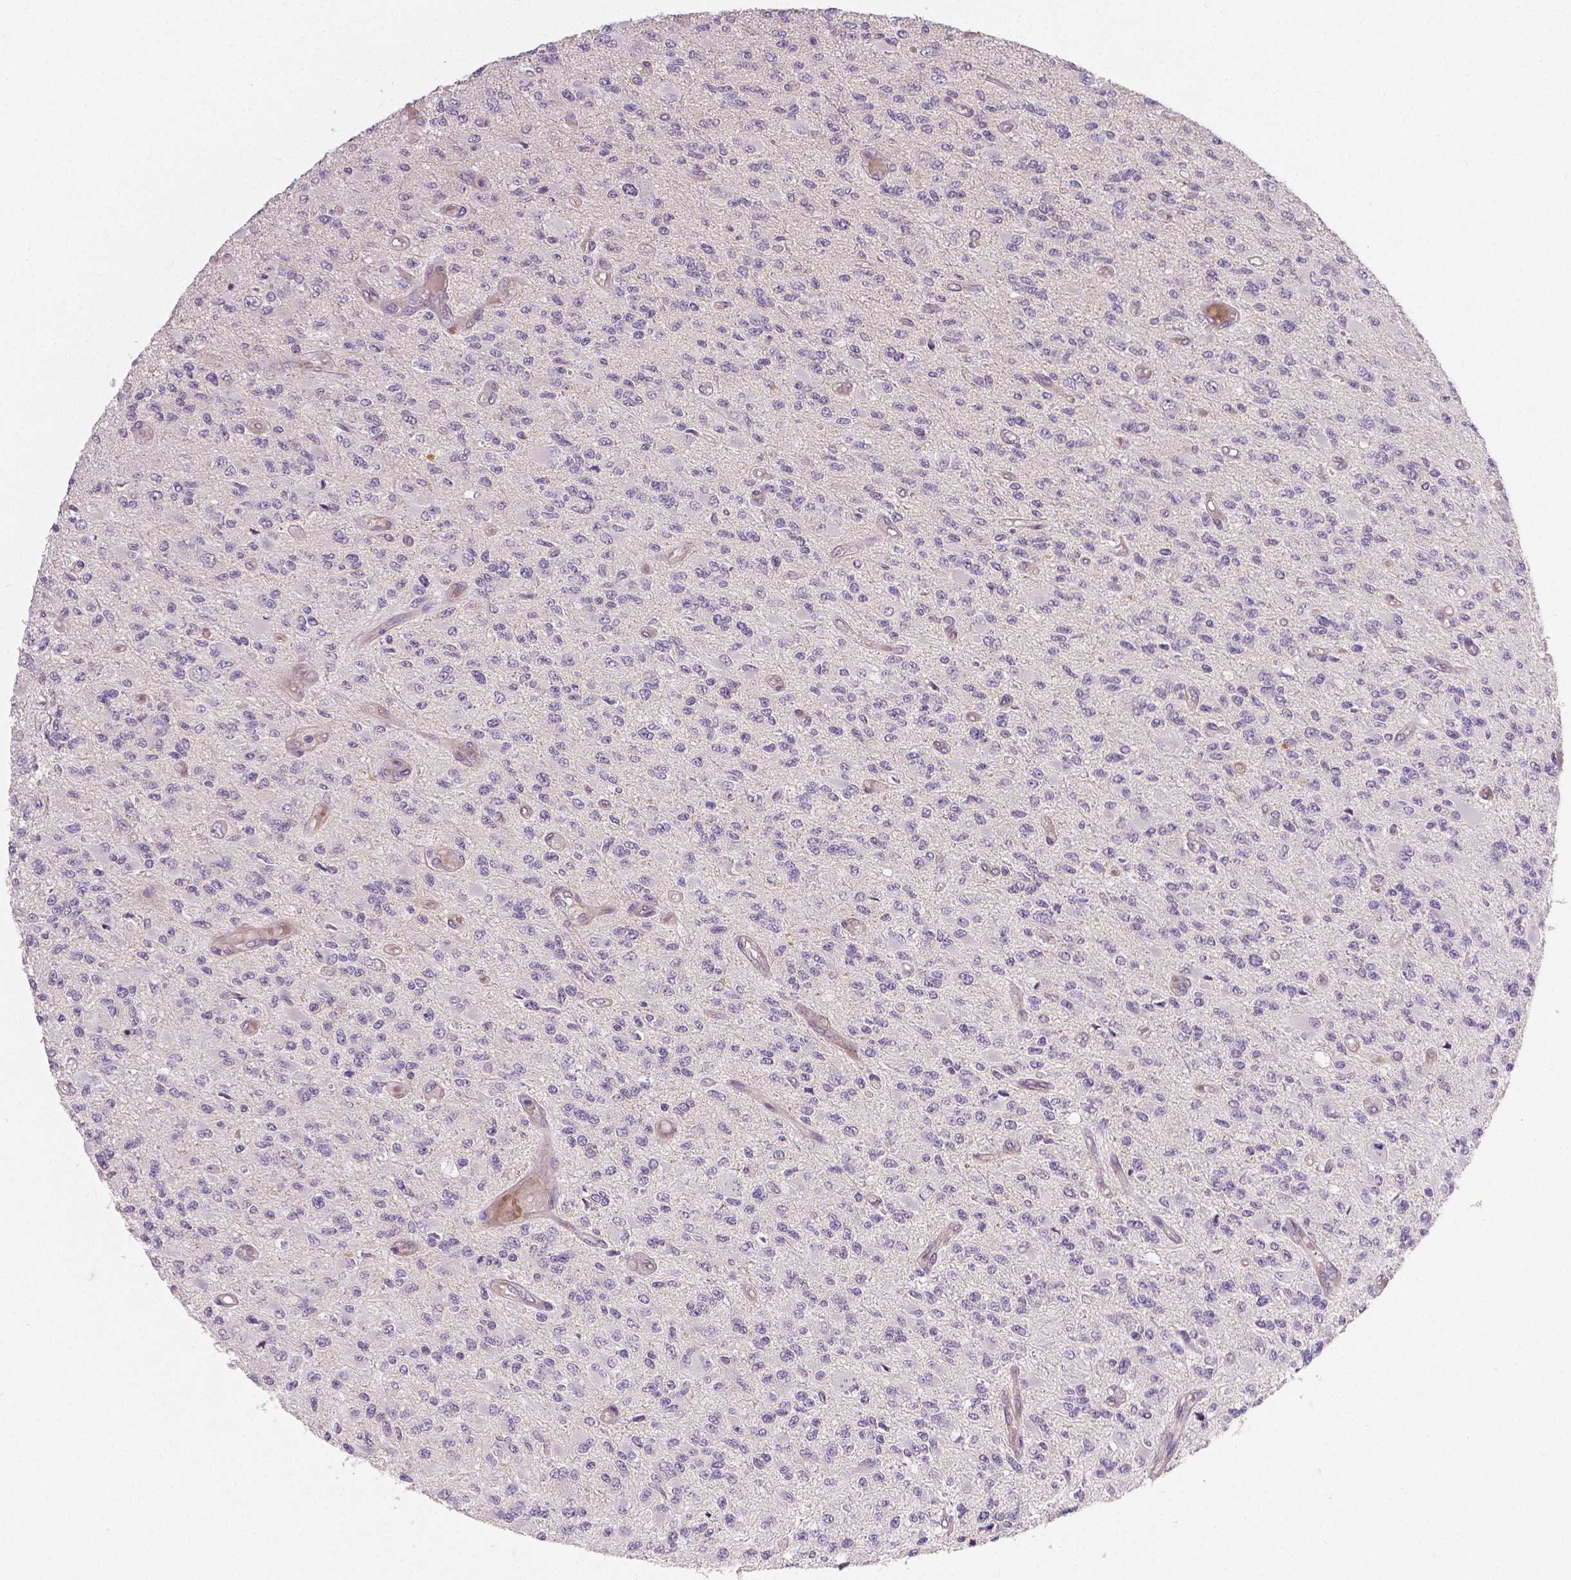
{"staining": {"intensity": "negative", "quantity": "none", "location": "none"}, "tissue": "glioma", "cell_type": "Tumor cells", "image_type": "cancer", "snomed": [{"axis": "morphology", "description": "Glioma, malignant, High grade"}, {"axis": "topography", "description": "Brain"}], "caption": "The photomicrograph reveals no significant staining in tumor cells of malignant glioma (high-grade).", "gene": "FLT1", "patient": {"sex": "female", "age": 63}}